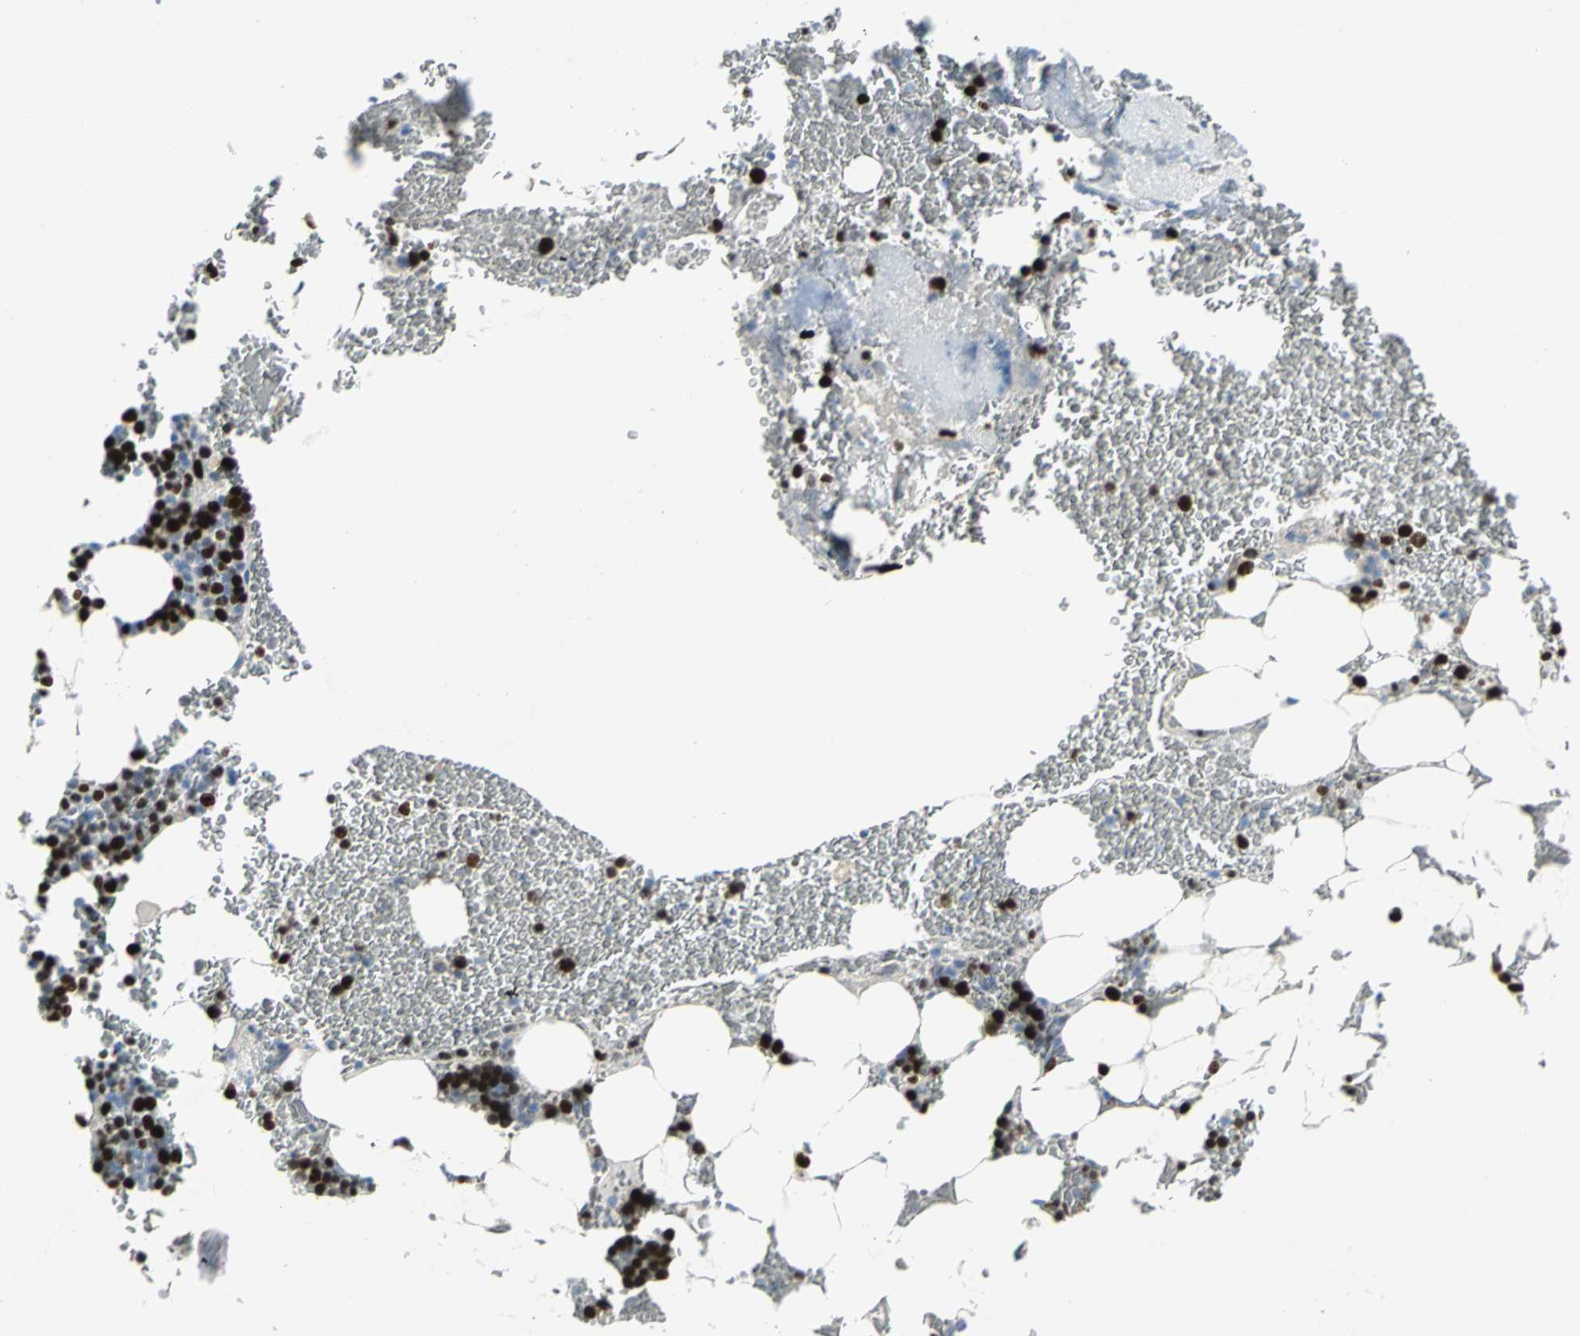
{"staining": {"intensity": "strong", "quantity": "25%-75%", "location": "nuclear"}, "tissue": "bone marrow", "cell_type": "Hematopoietic cells", "image_type": "normal", "snomed": [{"axis": "morphology", "description": "Normal tissue, NOS"}, {"axis": "topography", "description": "Bone marrow"}], "caption": "IHC (DAB) staining of benign bone marrow shows strong nuclear protein staining in about 25%-75% of hematopoietic cells. IHC stains the protein in brown and the nuclei are stained blue.", "gene": "MCM4", "patient": {"sex": "female", "age": 73}}